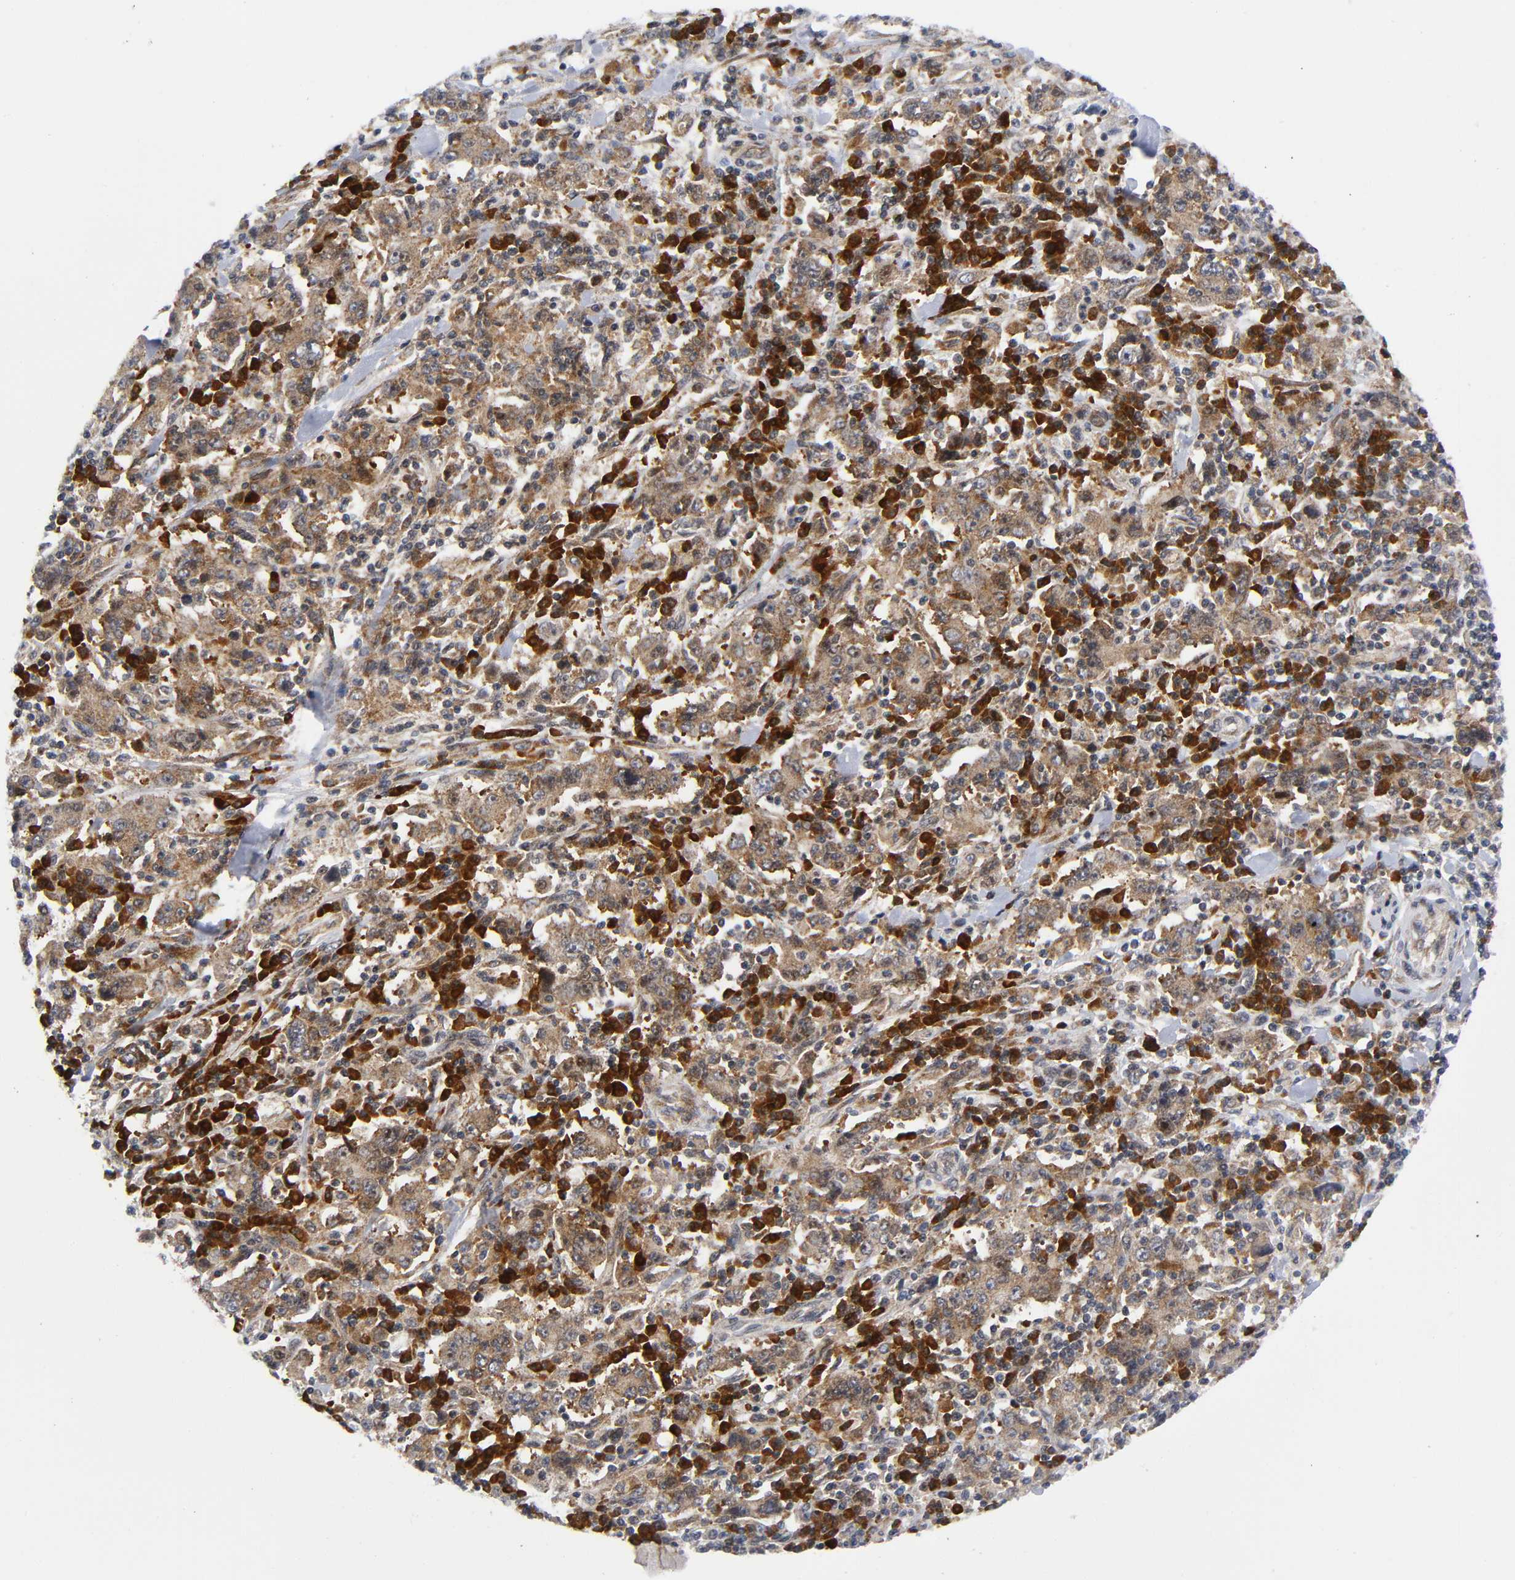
{"staining": {"intensity": "moderate", "quantity": ">75%", "location": "cytoplasmic/membranous"}, "tissue": "stomach cancer", "cell_type": "Tumor cells", "image_type": "cancer", "snomed": [{"axis": "morphology", "description": "Normal tissue, NOS"}, {"axis": "morphology", "description": "Adenocarcinoma, NOS"}, {"axis": "topography", "description": "Stomach, upper"}, {"axis": "topography", "description": "Stomach"}], "caption": "Immunohistochemistry (IHC) (DAB) staining of adenocarcinoma (stomach) displays moderate cytoplasmic/membranous protein expression in about >75% of tumor cells.", "gene": "EIF5", "patient": {"sex": "male", "age": 59}}